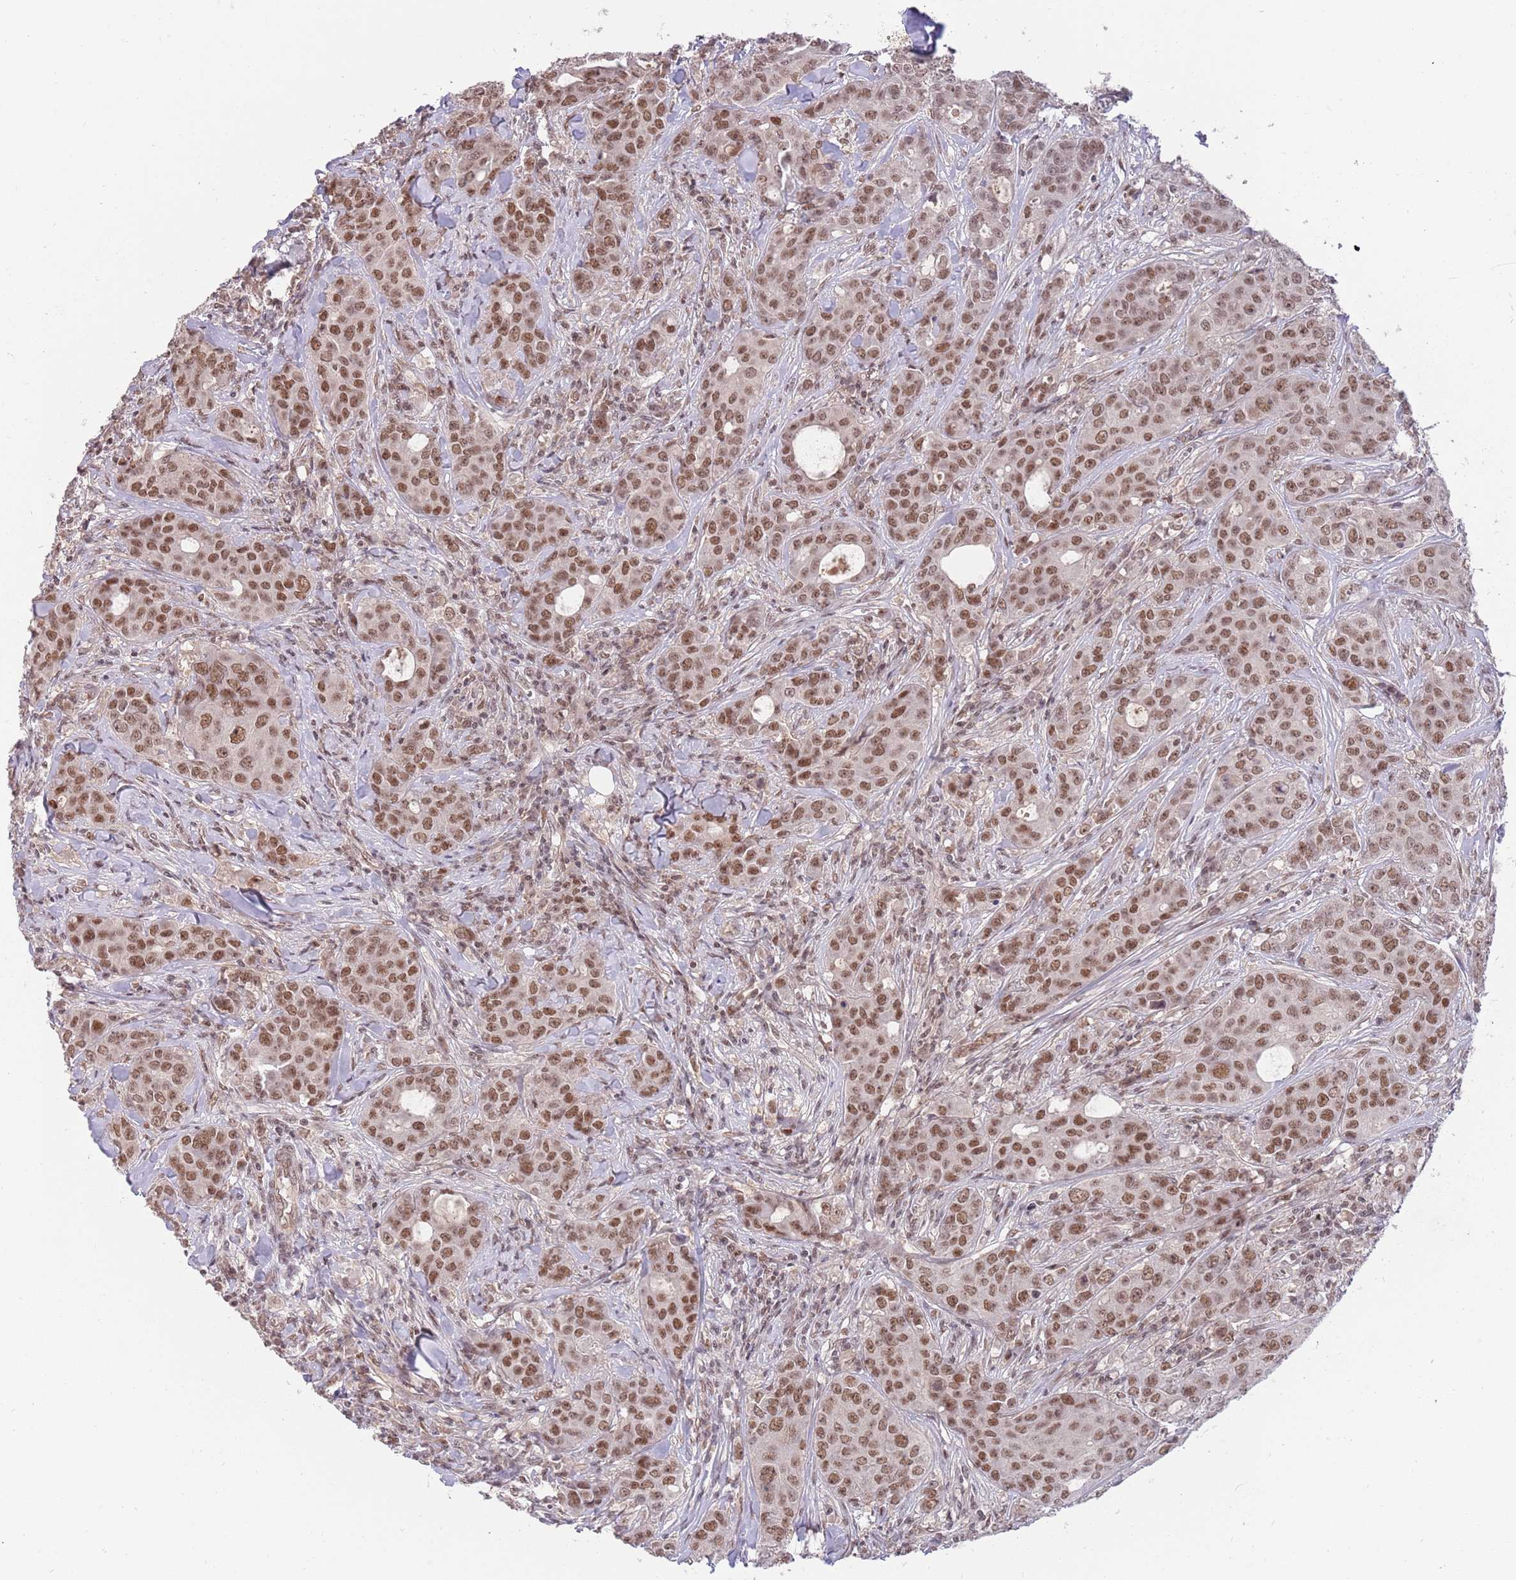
{"staining": {"intensity": "moderate", "quantity": ">75%", "location": "nuclear"}, "tissue": "breast cancer", "cell_type": "Tumor cells", "image_type": "cancer", "snomed": [{"axis": "morphology", "description": "Duct carcinoma"}, {"axis": "topography", "description": "Breast"}], "caption": "Breast cancer (infiltrating ductal carcinoma) stained with immunohistochemistry displays moderate nuclear expression in approximately >75% of tumor cells. (DAB = brown stain, brightfield microscopy at high magnification).", "gene": "ZBTB7A", "patient": {"sex": "female", "age": 43}}